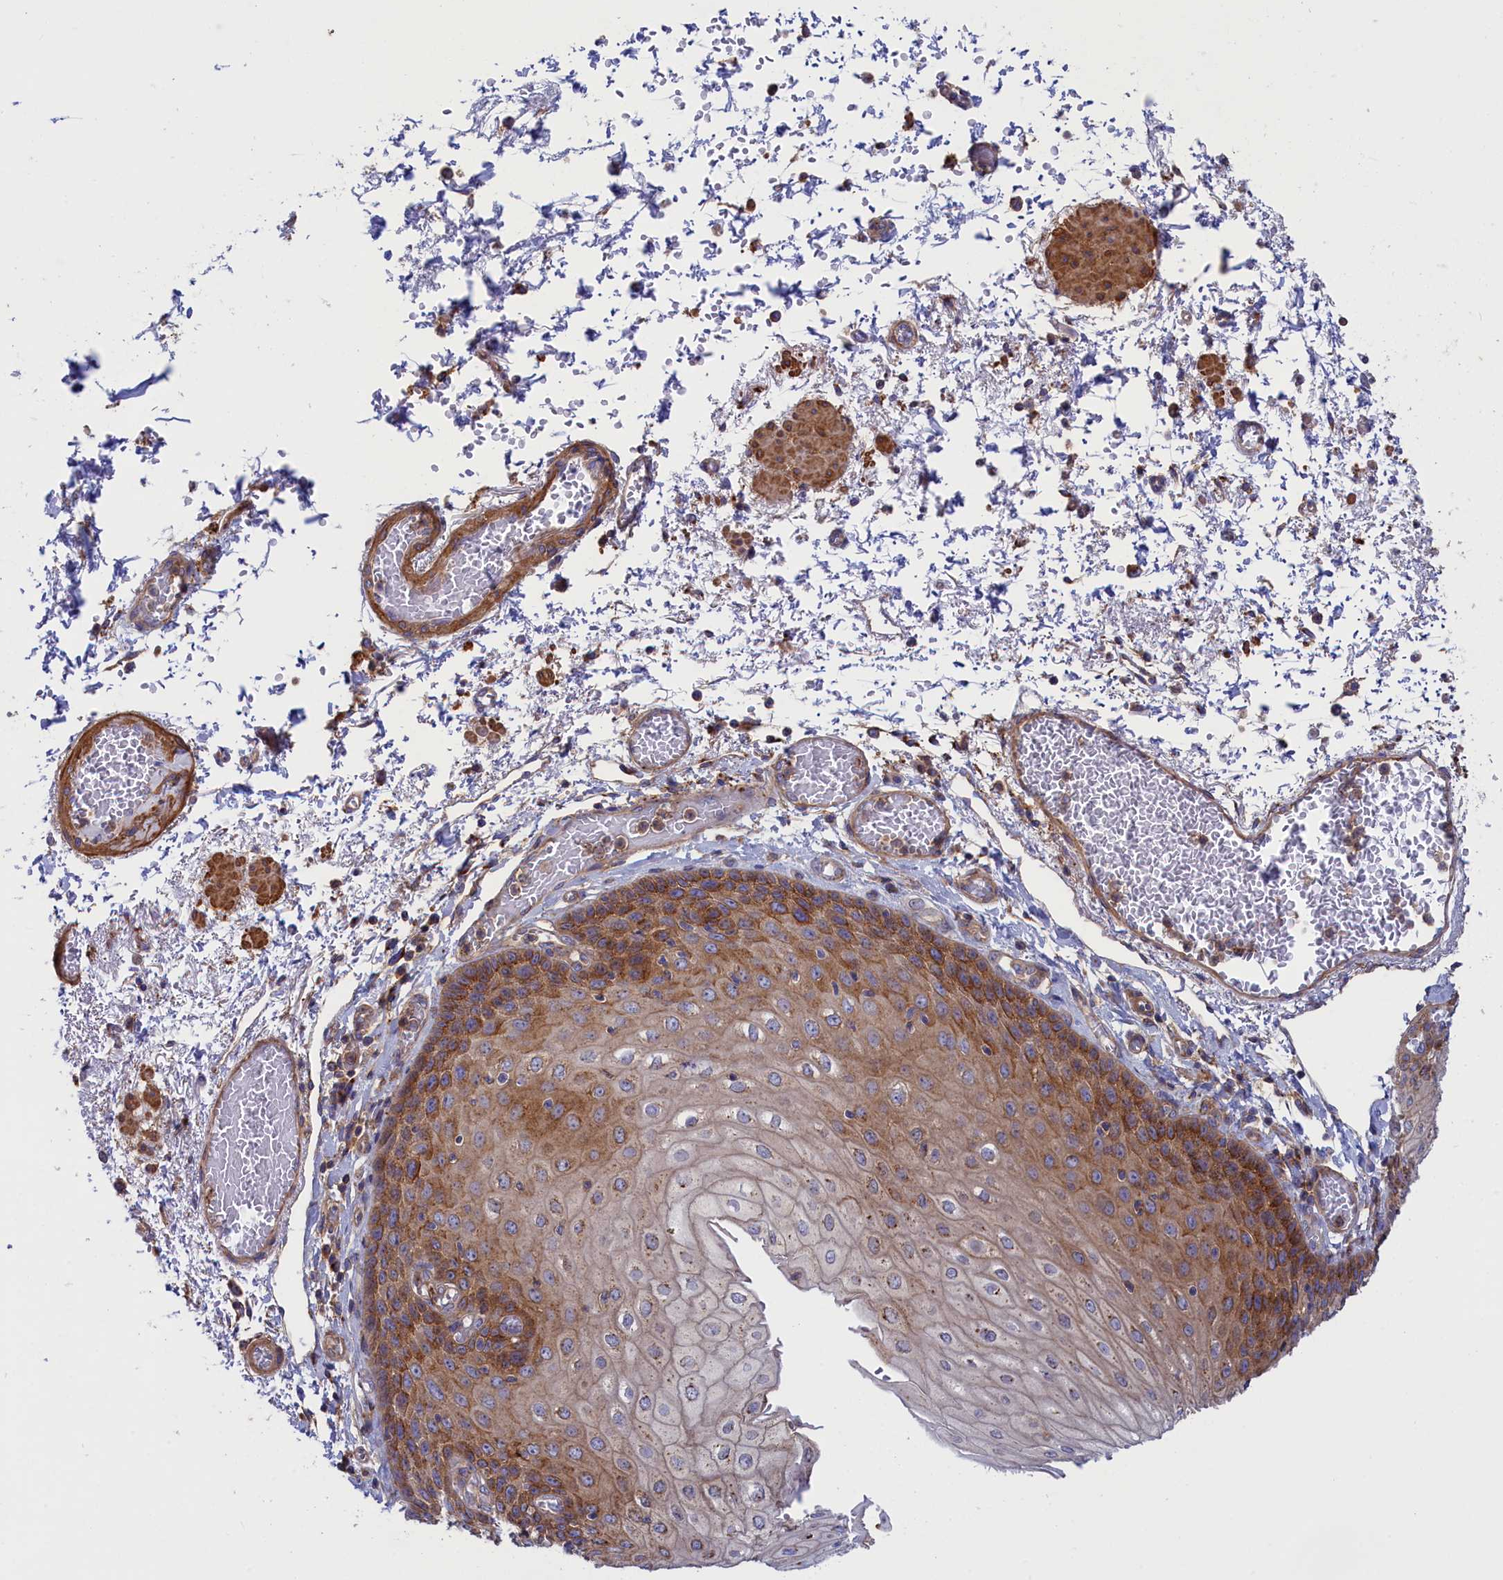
{"staining": {"intensity": "moderate", "quantity": "25%-75%", "location": "cytoplasmic/membranous"}, "tissue": "esophagus", "cell_type": "Squamous epithelial cells", "image_type": "normal", "snomed": [{"axis": "morphology", "description": "Normal tissue, NOS"}, {"axis": "topography", "description": "Esophagus"}], "caption": "A medium amount of moderate cytoplasmic/membranous staining is appreciated in approximately 25%-75% of squamous epithelial cells in normal esophagus.", "gene": "SCAMP4", "patient": {"sex": "male", "age": 81}}